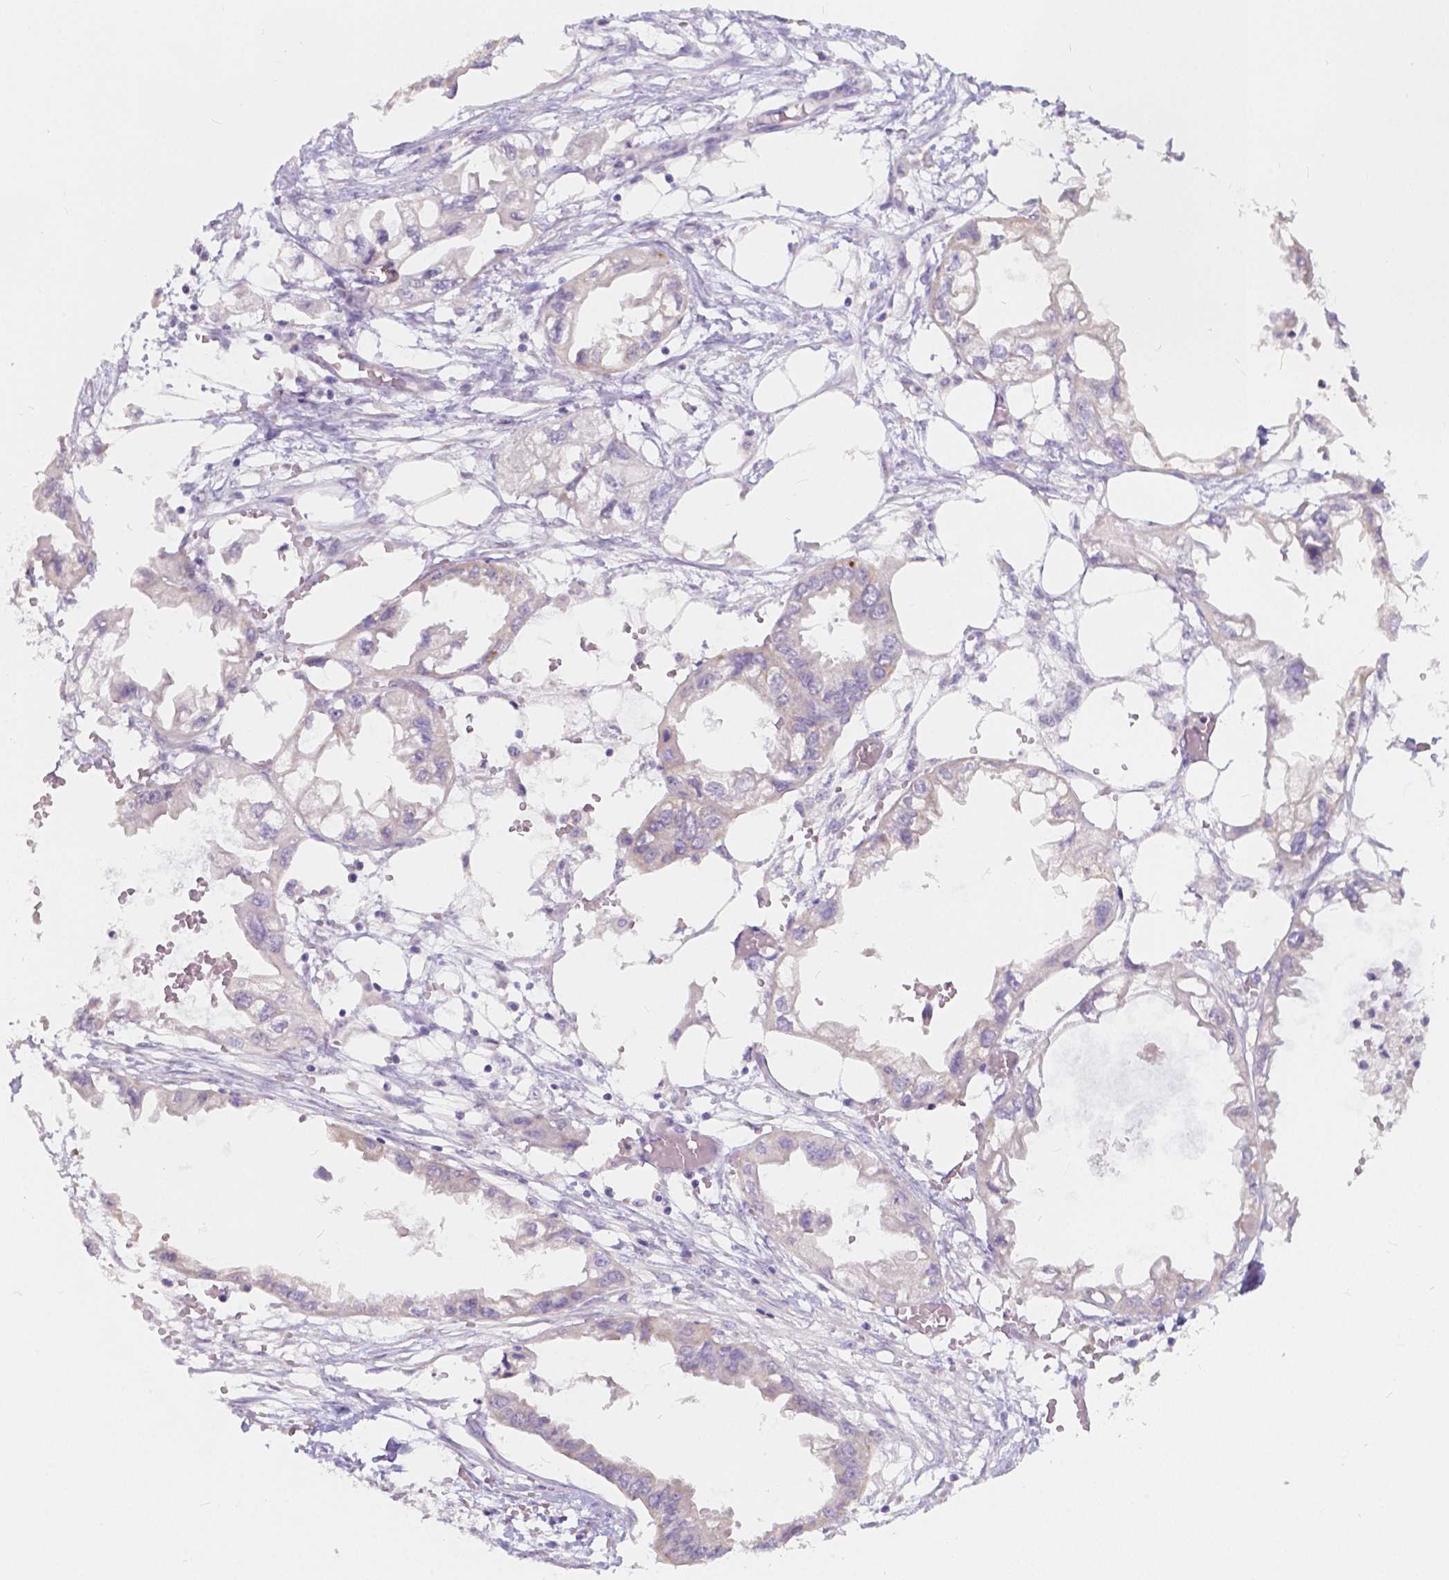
{"staining": {"intensity": "negative", "quantity": "none", "location": "none"}, "tissue": "endometrial cancer", "cell_type": "Tumor cells", "image_type": "cancer", "snomed": [{"axis": "morphology", "description": "Adenocarcinoma, NOS"}, {"axis": "morphology", "description": "Adenocarcinoma, metastatic, NOS"}, {"axis": "topography", "description": "Adipose tissue"}, {"axis": "topography", "description": "Endometrium"}], "caption": "Immunohistochemistry of human endometrial cancer (metastatic adenocarcinoma) exhibits no positivity in tumor cells.", "gene": "RNF186", "patient": {"sex": "female", "age": 67}}